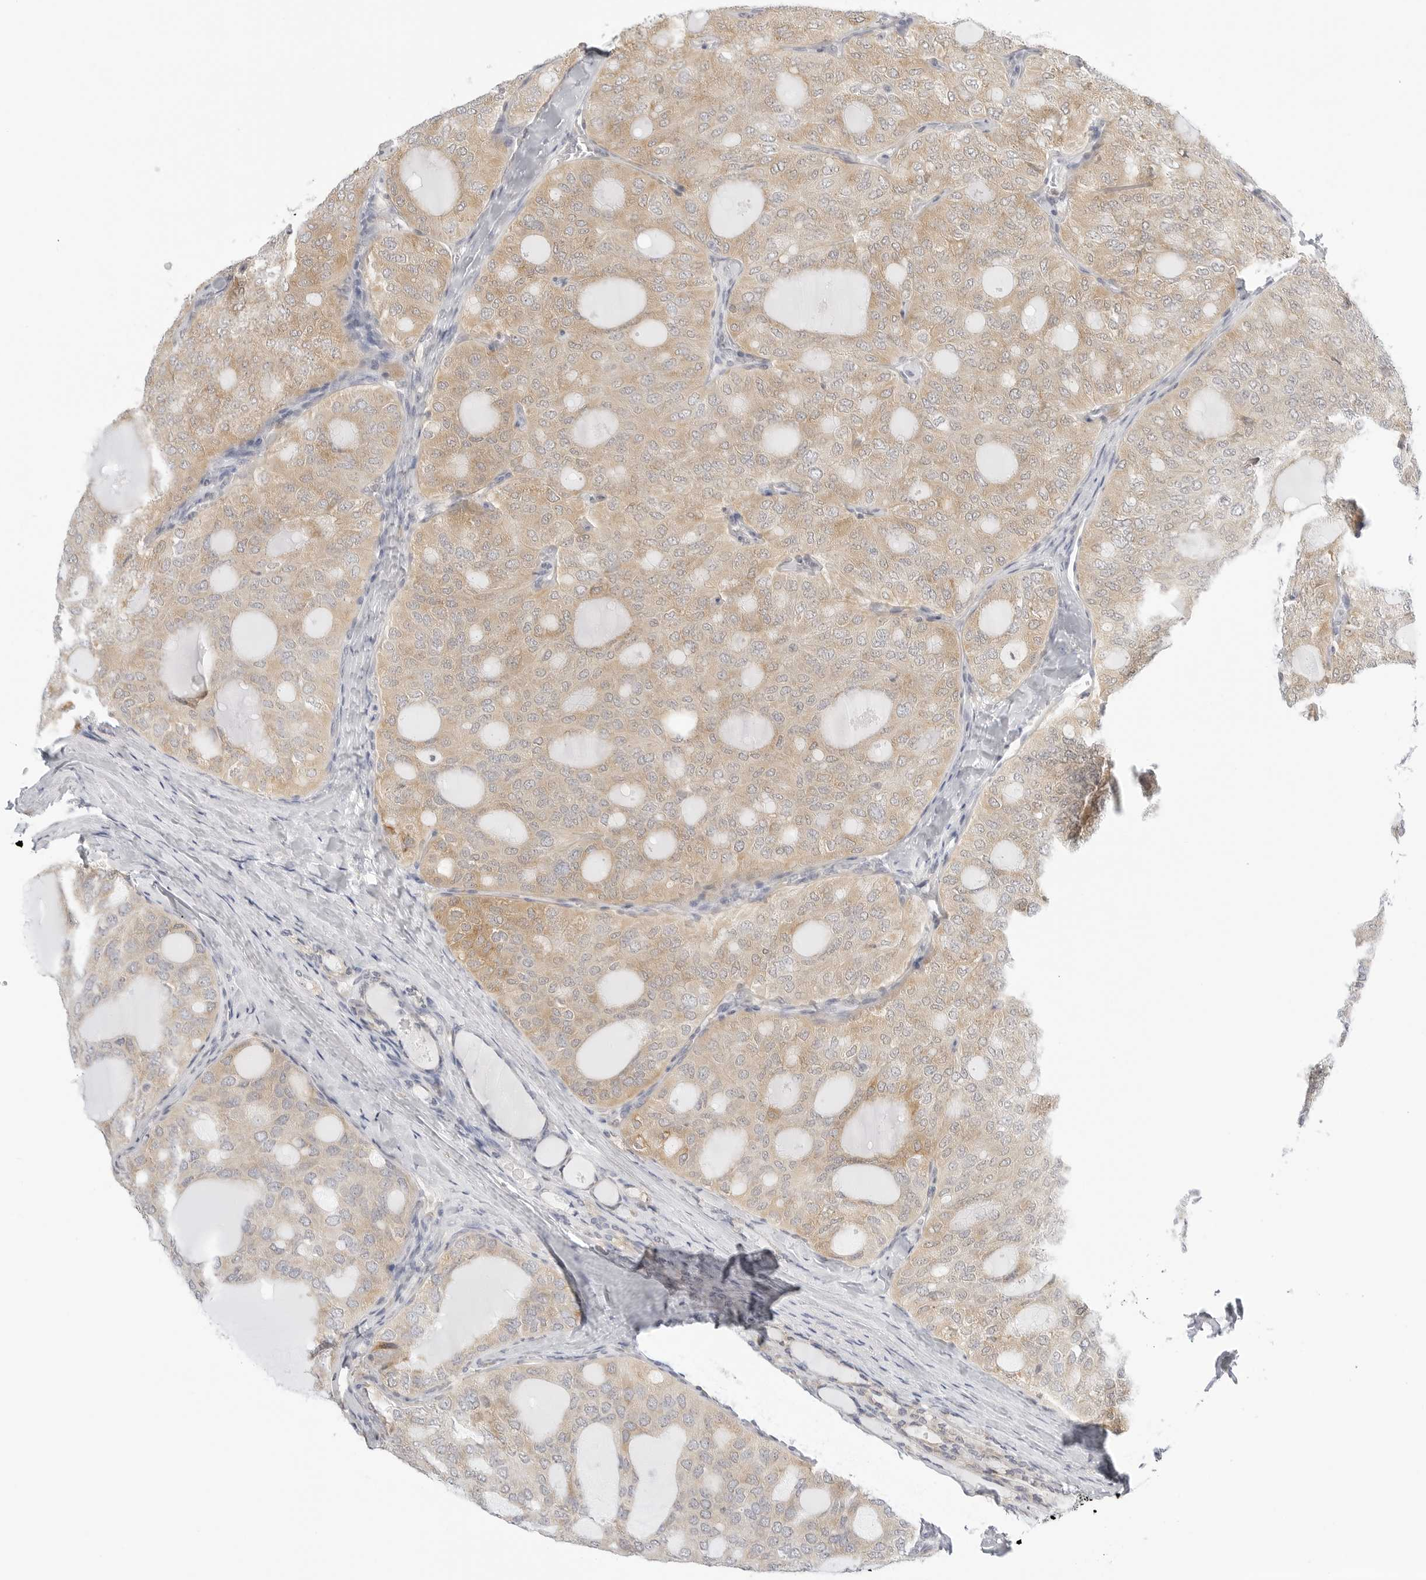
{"staining": {"intensity": "weak", "quantity": "25%-75%", "location": "cytoplasmic/membranous"}, "tissue": "thyroid cancer", "cell_type": "Tumor cells", "image_type": "cancer", "snomed": [{"axis": "morphology", "description": "Follicular adenoma carcinoma, NOS"}, {"axis": "topography", "description": "Thyroid gland"}], "caption": "Protein staining reveals weak cytoplasmic/membranous positivity in about 25%-75% of tumor cells in thyroid cancer (follicular adenoma carcinoma). The protein of interest is stained brown, and the nuclei are stained in blue (DAB IHC with brightfield microscopy, high magnification).", "gene": "THEM4", "patient": {"sex": "male", "age": 75}}